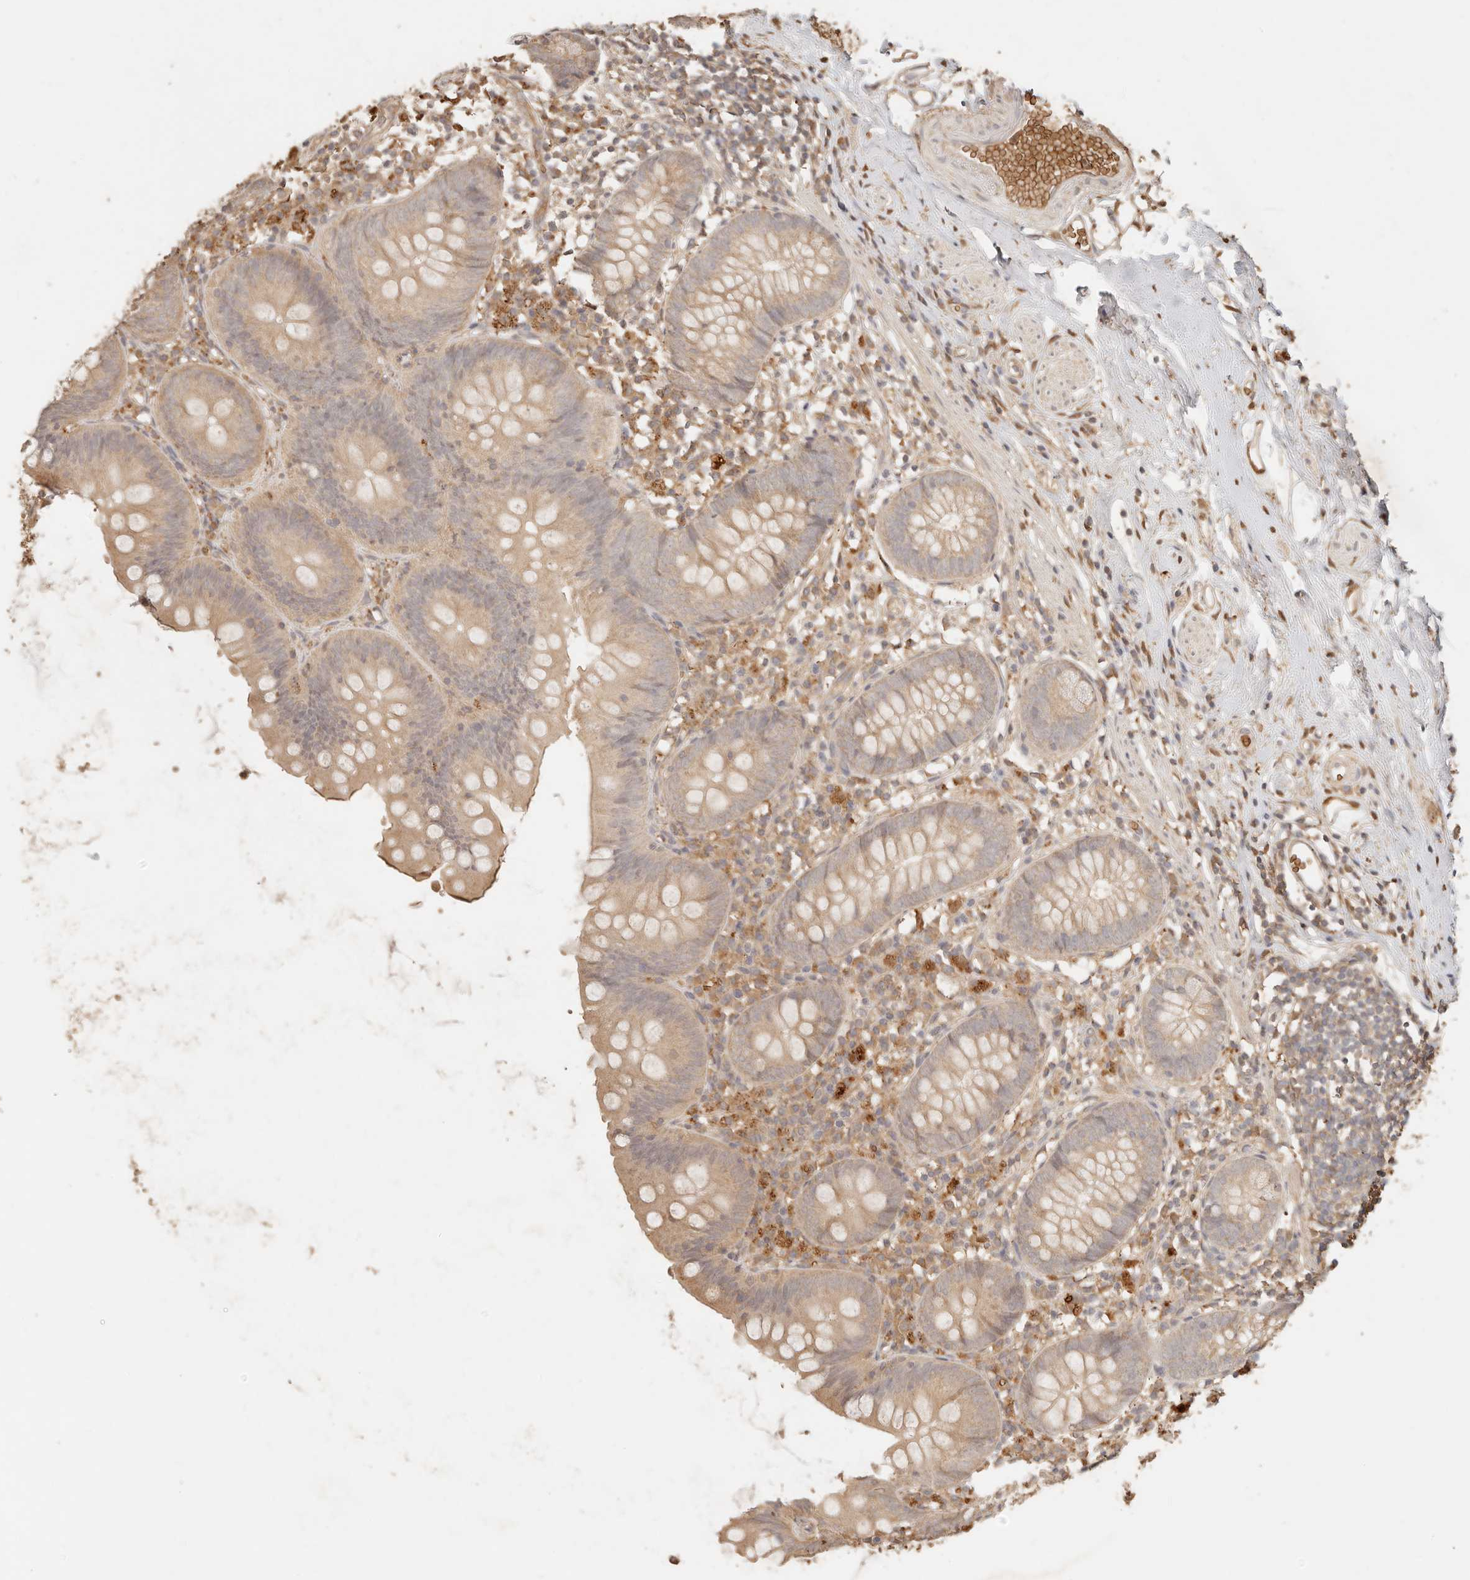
{"staining": {"intensity": "weak", "quantity": ">75%", "location": "cytoplasmic/membranous"}, "tissue": "appendix", "cell_type": "Glandular cells", "image_type": "normal", "snomed": [{"axis": "morphology", "description": "Normal tissue, NOS"}, {"axis": "topography", "description": "Appendix"}], "caption": "Protein staining by immunohistochemistry (IHC) exhibits weak cytoplasmic/membranous expression in approximately >75% of glandular cells in unremarkable appendix.", "gene": "INTS11", "patient": {"sex": "female", "age": 62}}